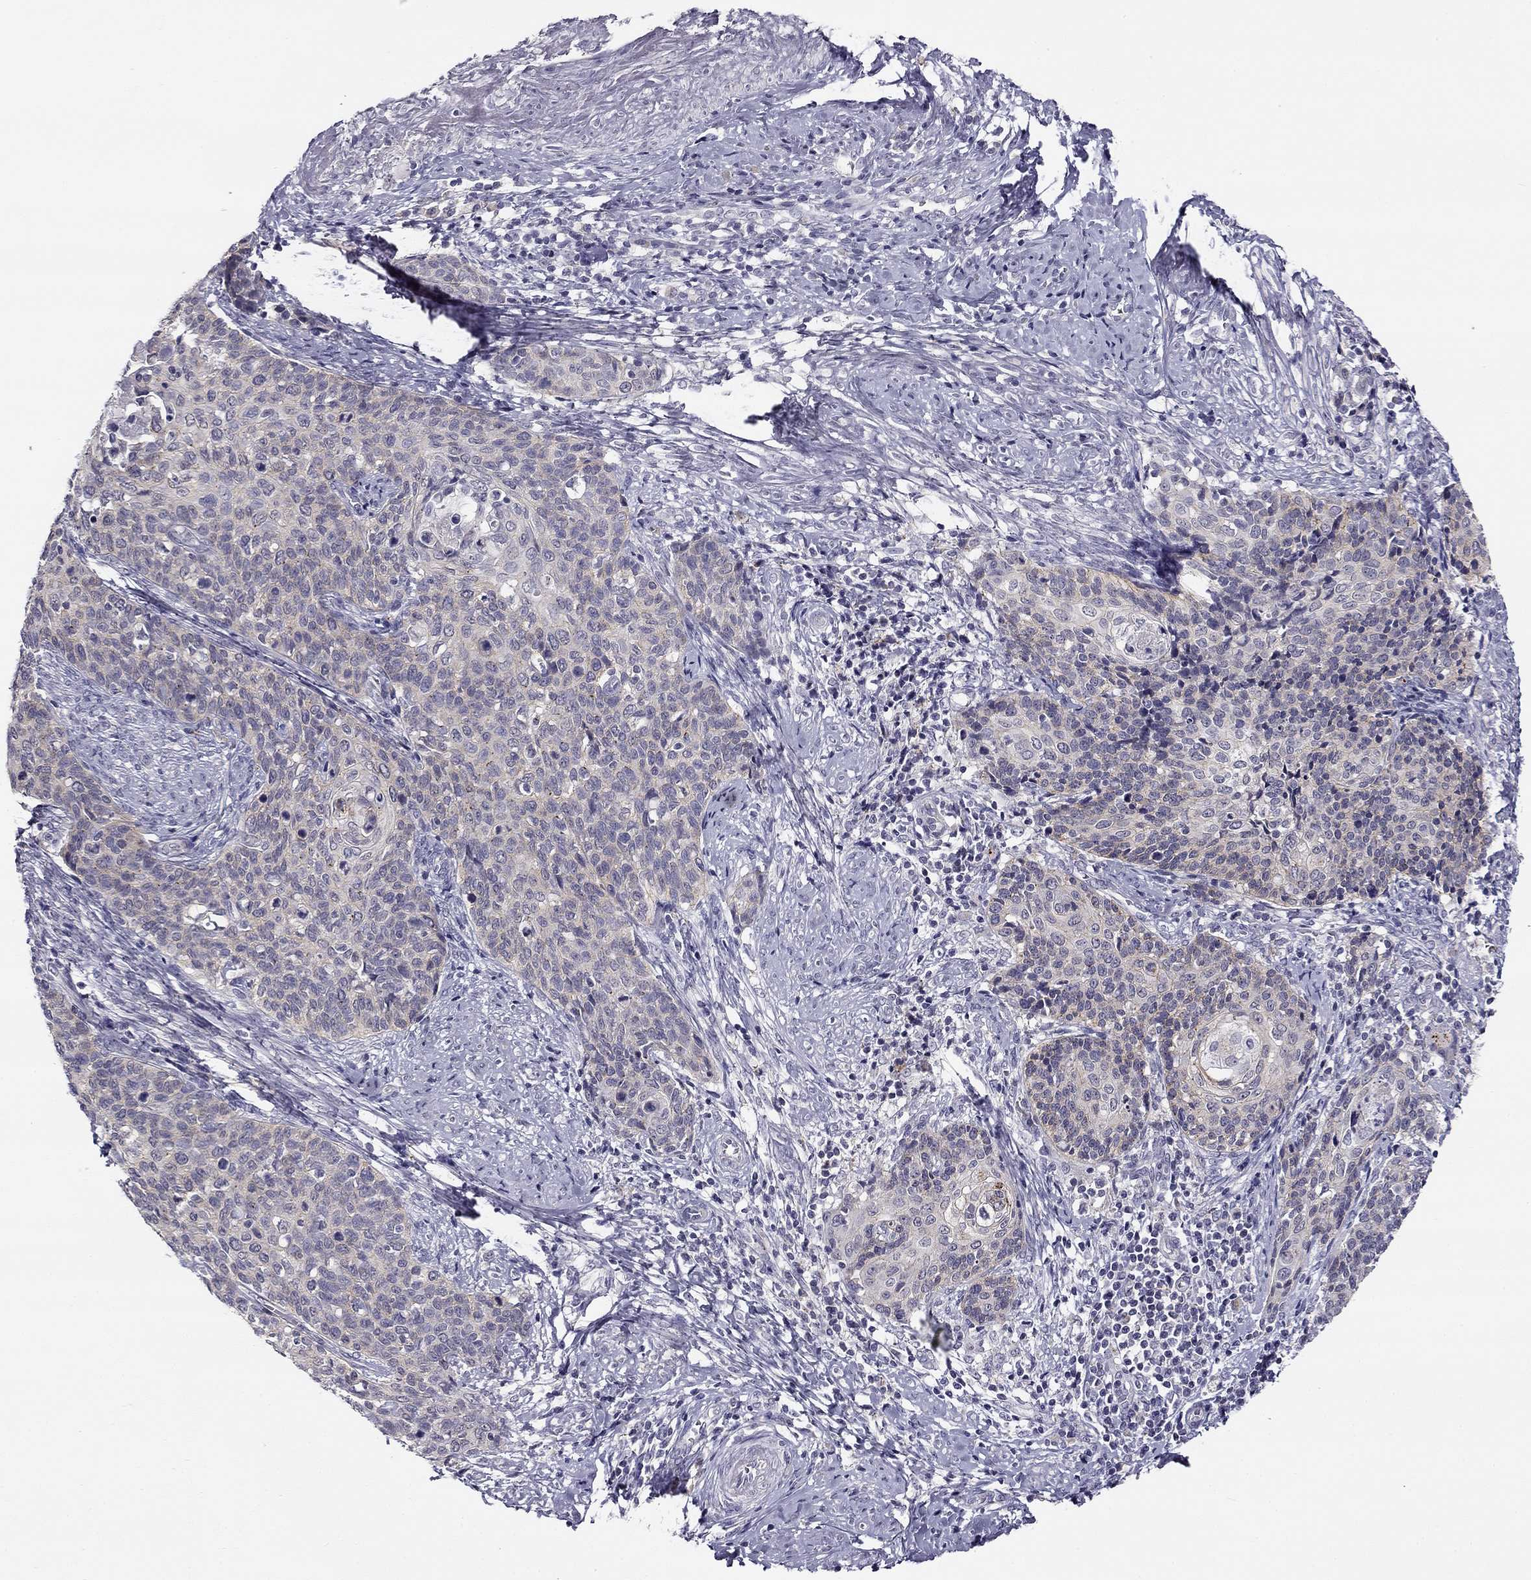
{"staining": {"intensity": "negative", "quantity": "none", "location": "none"}, "tissue": "cervical cancer", "cell_type": "Tumor cells", "image_type": "cancer", "snomed": [{"axis": "morphology", "description": "Squamous cell carcinoma, NOS"}, {"axis": "topography", "description": "Cervix"}], "caption": "Immunohistochemistry (IHC) photomicrograph of neoplastic tissue: human cervical squamous cell carcinoma stained with DAB (3,3'-diaminobenzidine) displays no significant protein positivity in tumor cells.", "gene": "CNR1", "patient": {"sex": "female", "age": 39}}